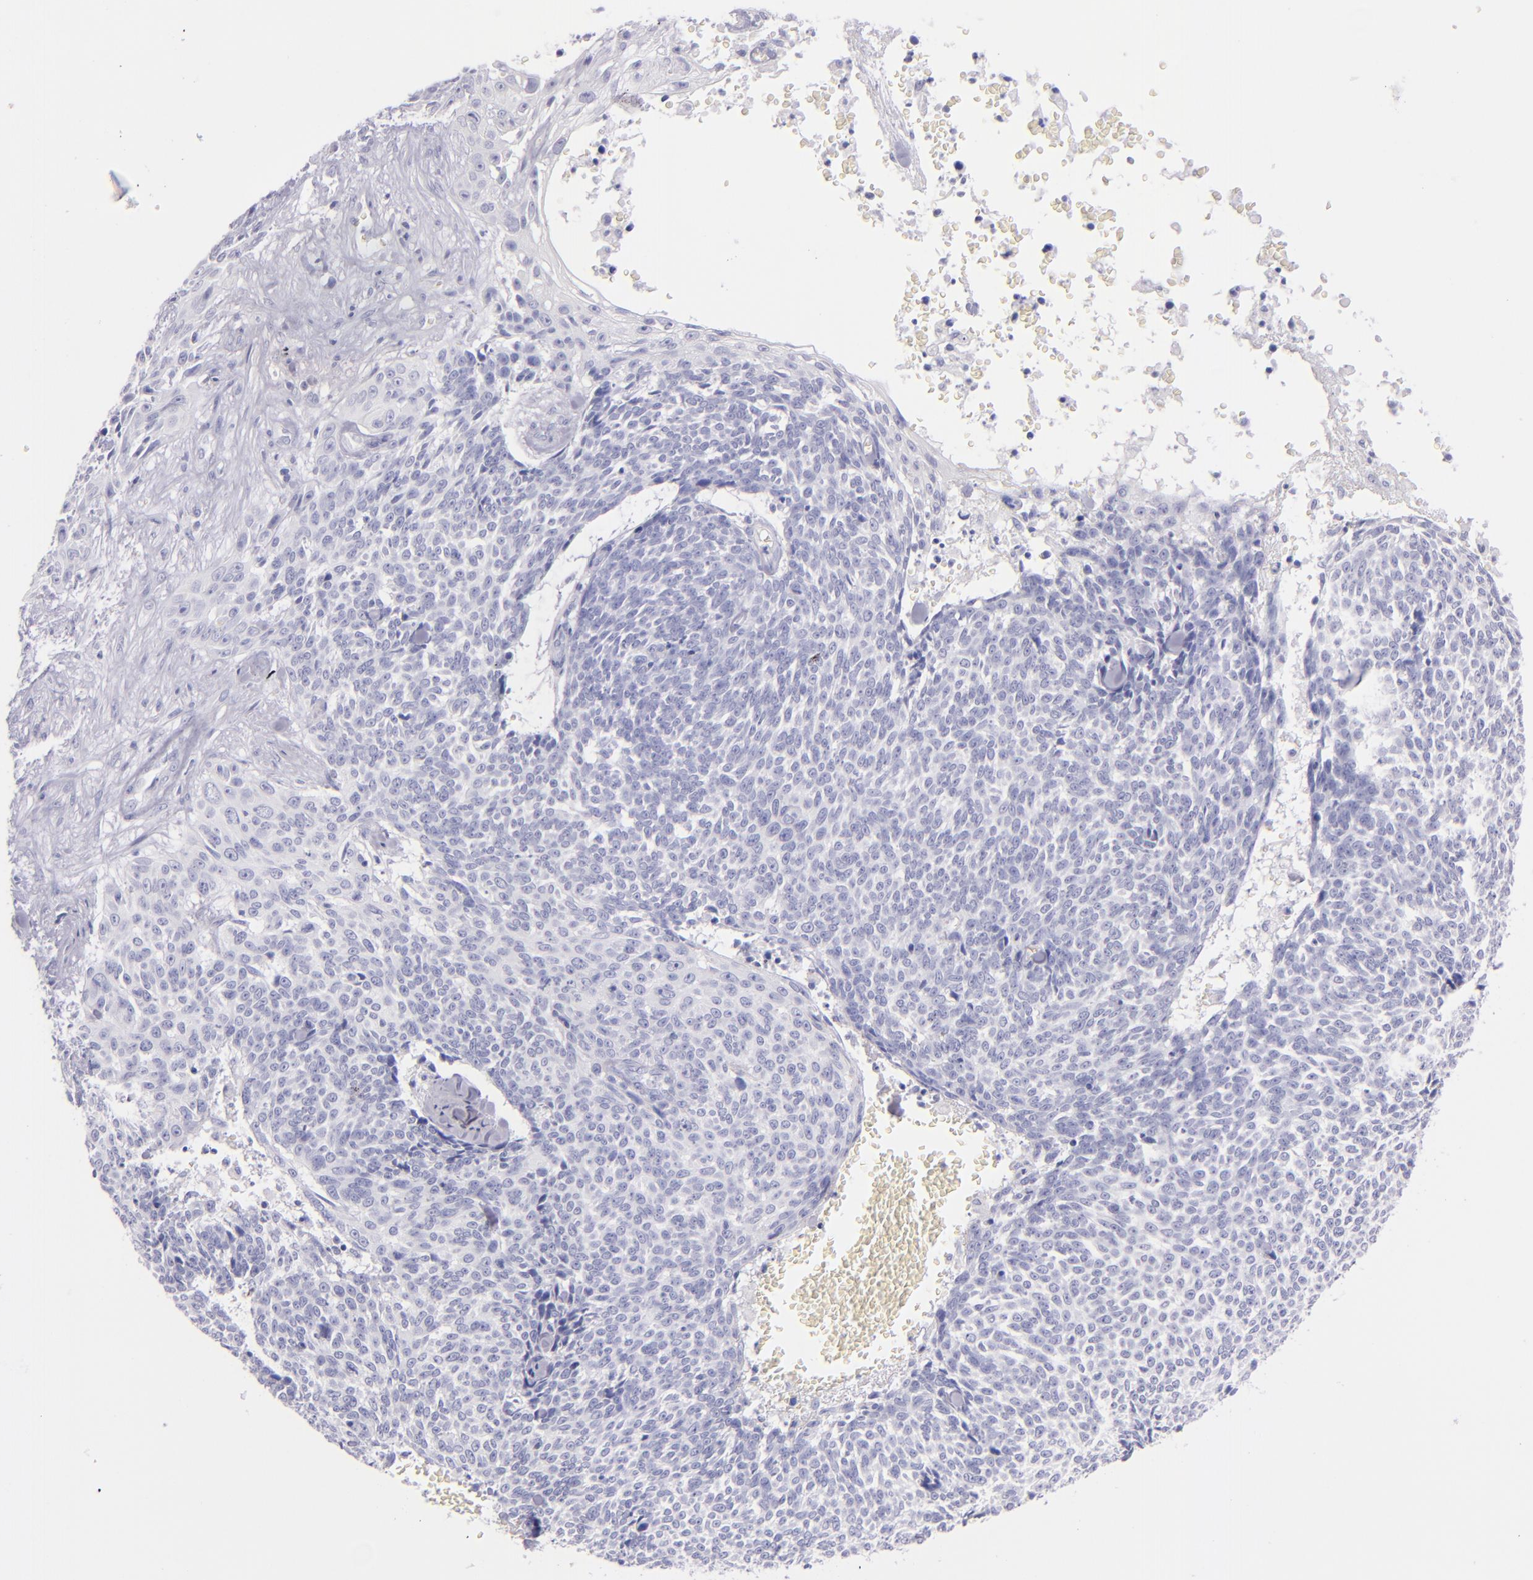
{"staining": {"intensity": "negative", "quantity": "none", "location": "none"}, "tissue": "skin cancer", "cell_type": "Tumor cells", "image_type": "cancer", "snomed": [{"axis": "morphology", "description": "Basal cell carcinoma"}, {"axis": "topography", "description": "Skin"}], "caption": "The photomicrograph shows no significant staining in tumor cells of skin cancer.", "gene": "SFTPB", "patient": {"sex": "female", "age": 89}}